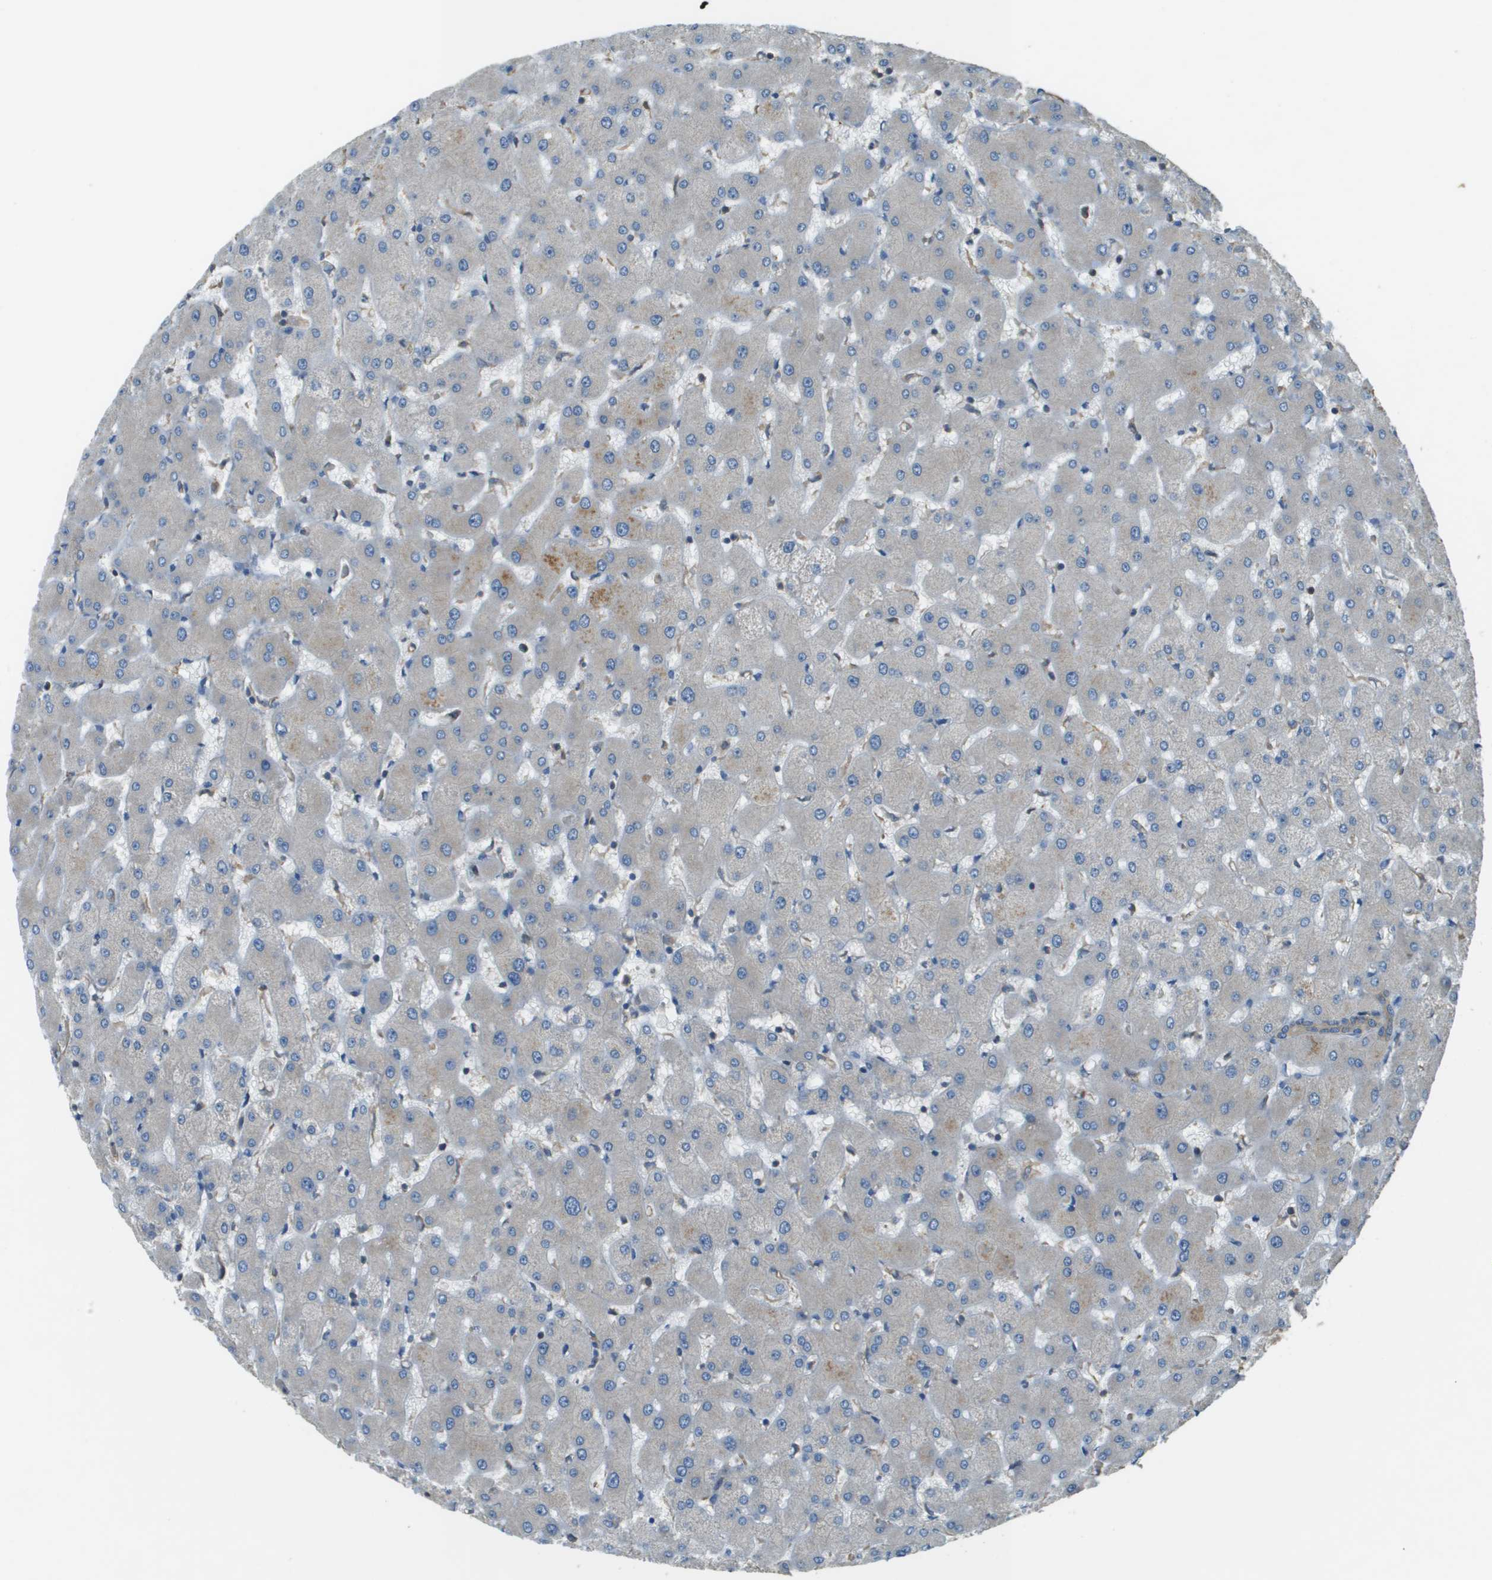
{"staining": {"intensity": "weak", "quantity": ">75%", "location": "cytoplasmic/membranous"}, "tissue": "liver", "cell_type": "Cholangiocytes", "image_type": "normal", "snomed": [{"axis": "morphology", "description": "Normal tissue, NOS"}, {"axis": "topography", "description": "Liver"}], "caption": "The immunohistochemical stain highlights weak cytoplasmic/membranous staining in cholangiocytes of unremarkable liver.", "gene": "DNAJB11", "patient": {"sex": "female", "age": 63}}